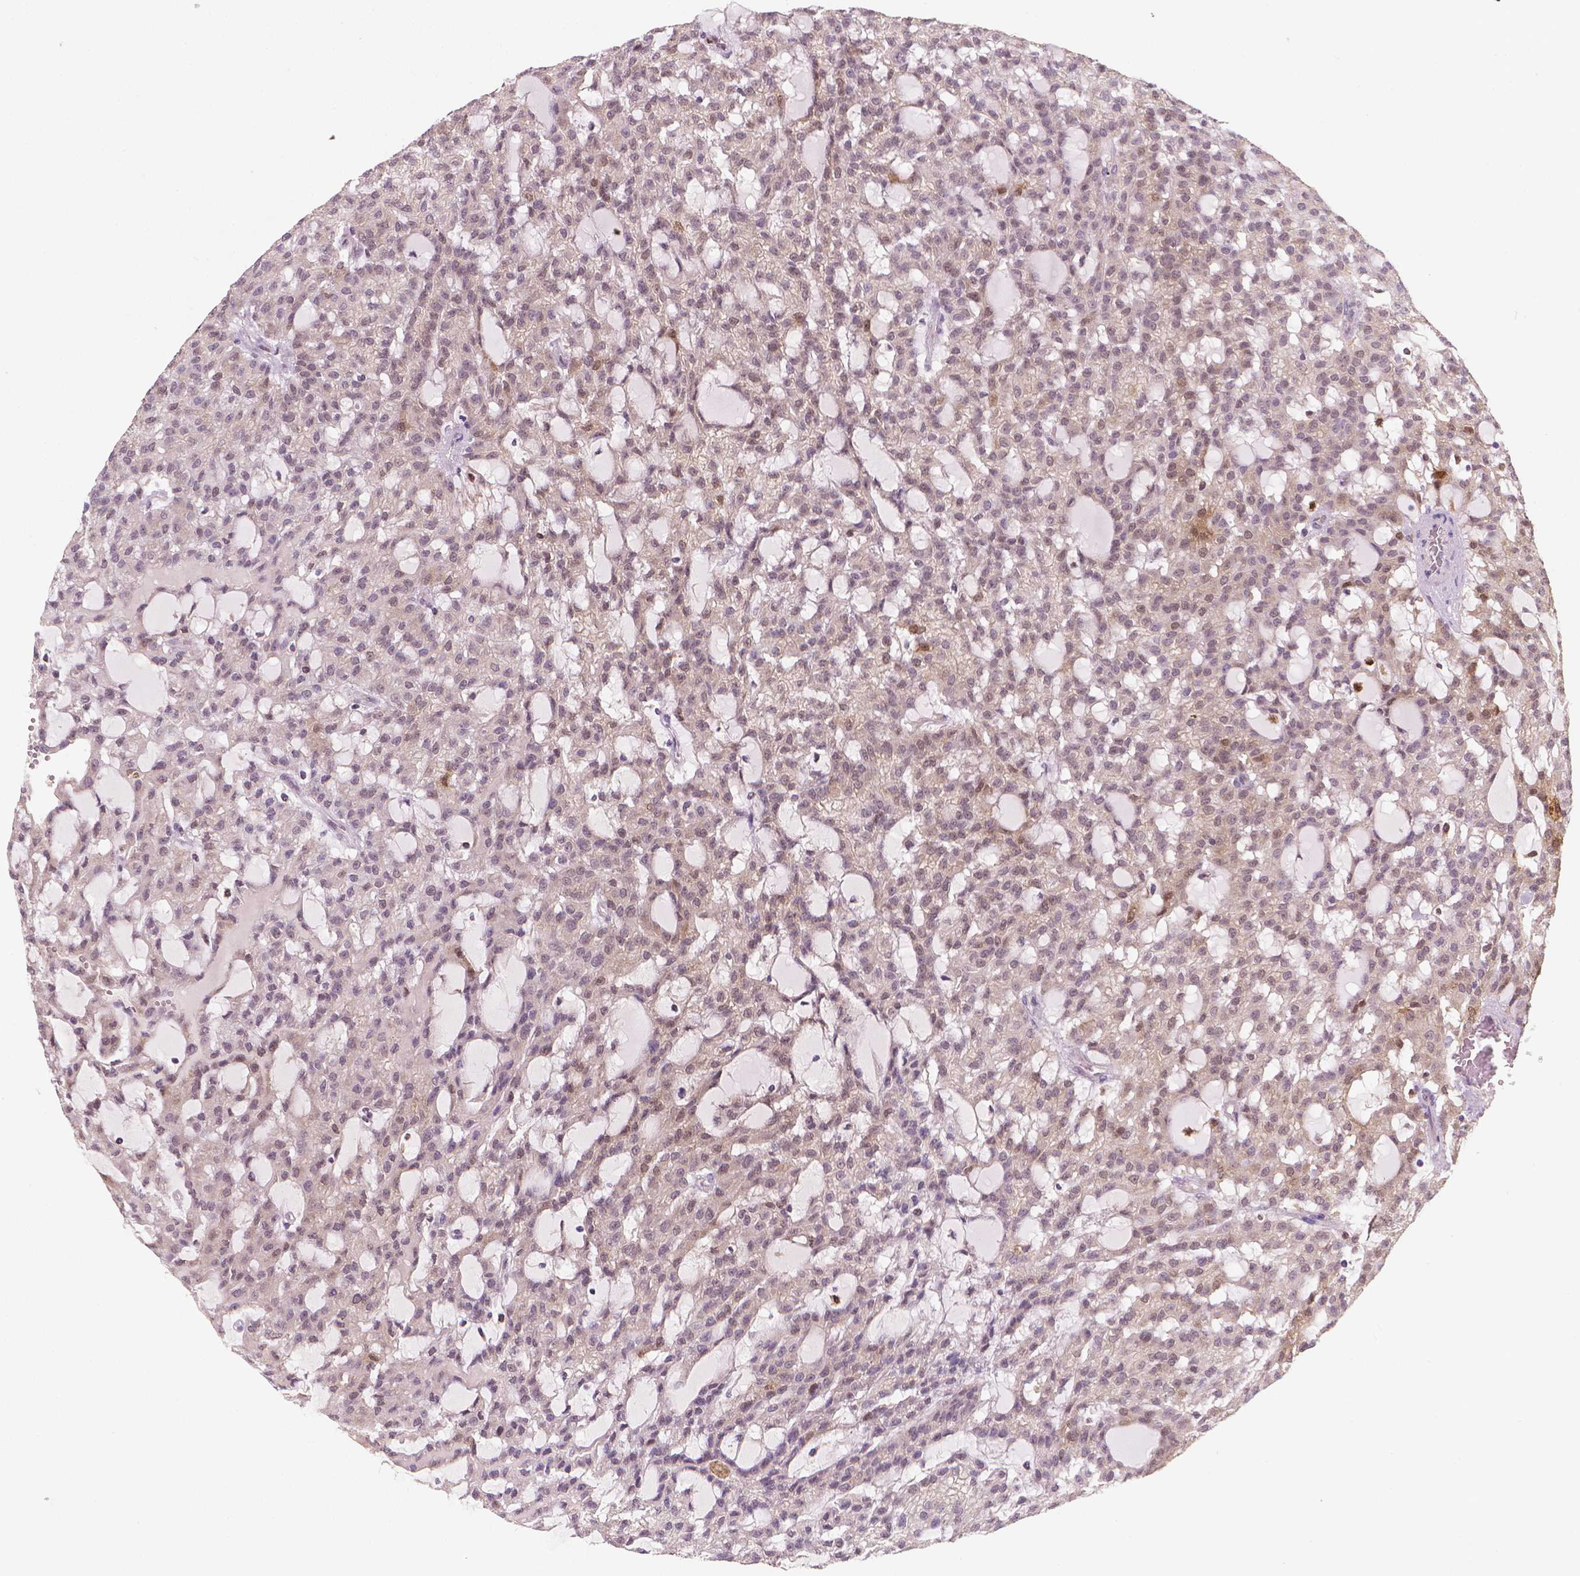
{"staining": {"intensity": "negative", "quantity": "none", "location": "none"}, "tissue": "renal cancer", "cell_type": "Tumor cells", "image_type": "cancer", "snomed": [{"axis": "morphology", "description": "Adenocarcinoma, NOS"}, {"axis": "topography", "description": "Kidney"}], "caption": "Tumor cells are negative for protein expression in human renal adenocarcinoma.", "gene": "TNFAIP2", "patient": {"sex": "male", "age": 63}}